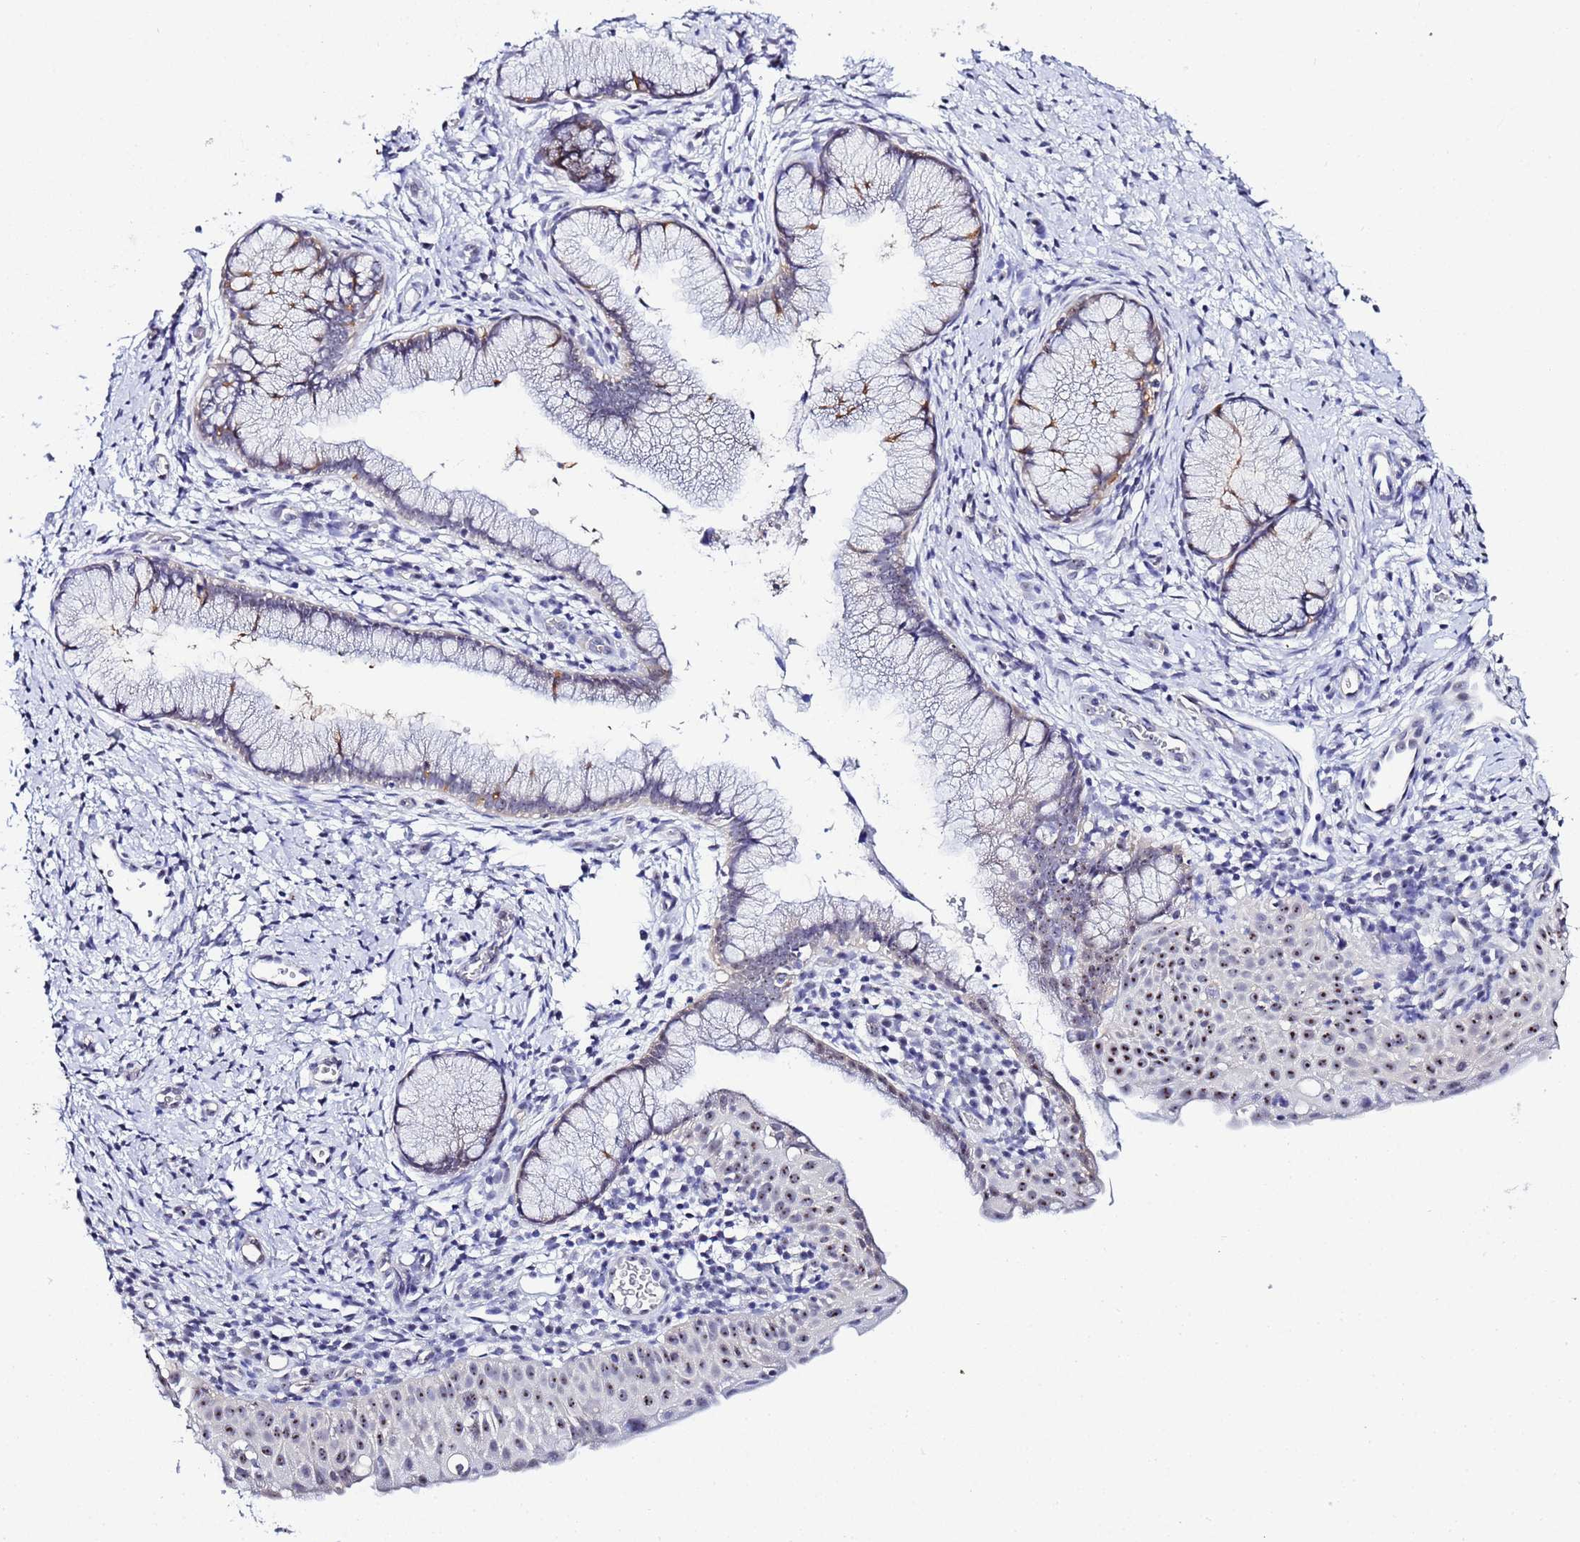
{"staining": {"intensity": "moderate", "quantity": "<25%", "location": "cytoplasmic/membranous"}, "tissue": "cervix", "cell_type": "Glandular cells", "image_type": "normal", "snomed": [{"axis": "morphology", "description": "Normal tissue, NOS"}, {"axis": "topography", "description": "Cervix"}], "caption": "Immunohistochemical staining of unremarkable human cervix demonstrates moderate cytoplasmic/membranous protein positivity in approximately <25% of glandular cells. The staining was performed using DAB (3,3'-diaminobenzidine), with brown indicating positive protein expression. Nuclei are stained blue with hematoxylin.", "gene": "ACTL6B", "patient": {"sex": "female", "age": 36}}